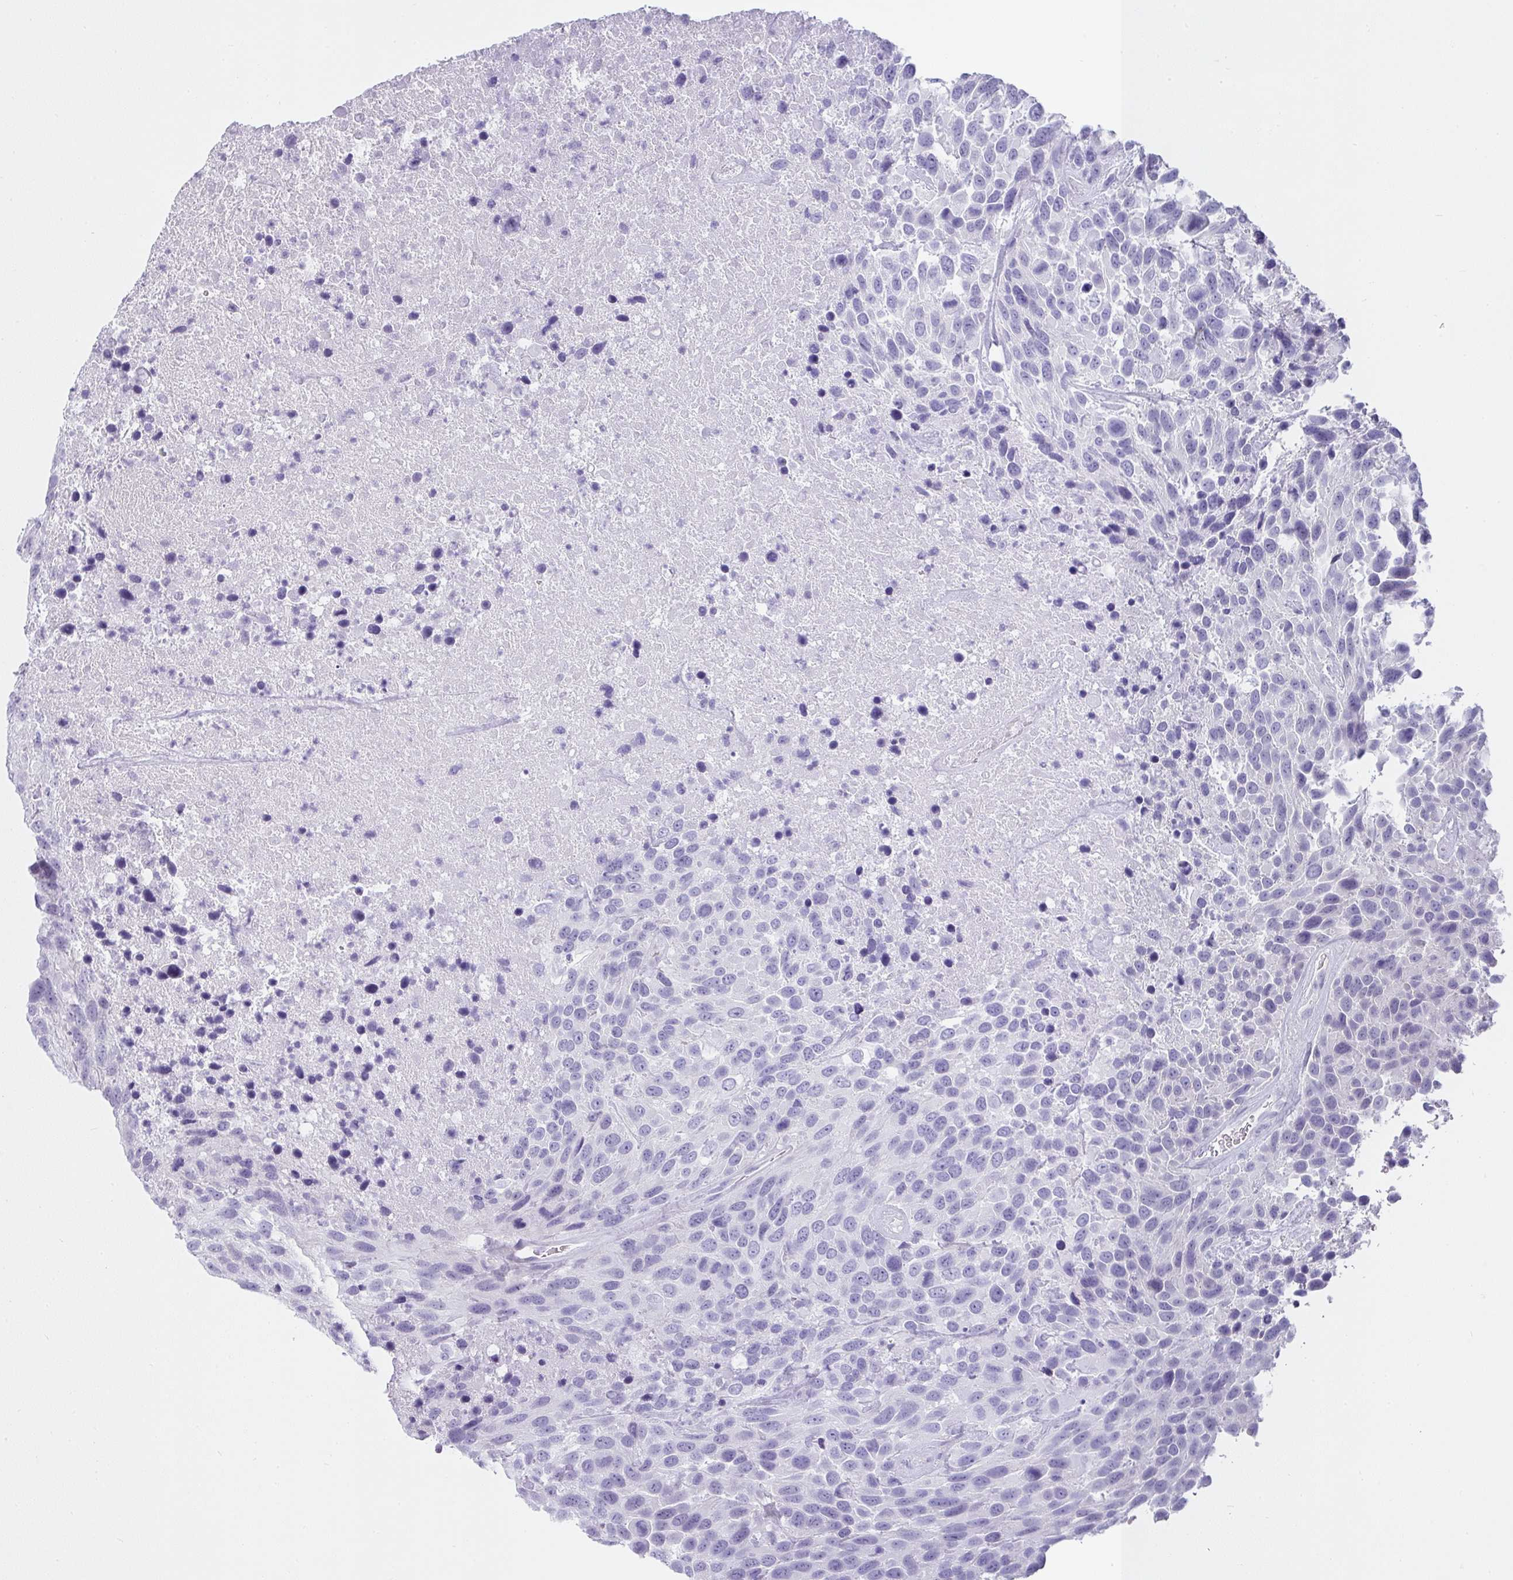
{"staining": {"intensity": "negative", "quantity": "none", "location": "none"}, "tissue": "urothelial cancer", "cell_type": "Tumor cells", "image_type": "cancer", "snomed": [{"axis": "morphology", "description": "Urothelial carcinoma, High grade"}, {"axis": "topography", "description": "Urinary bladder"}], "caption": "Immunohistochemistry (IHC) of urothelial cancer reveals no staining in tumor cells. (Stains: DAB immunohistochemistry with hematoxylin counter stain, Microscopy: brightfield microscopy at high magnification).", "gene": "VCY1B", "patient": {"sex": "female", "age": 70}}